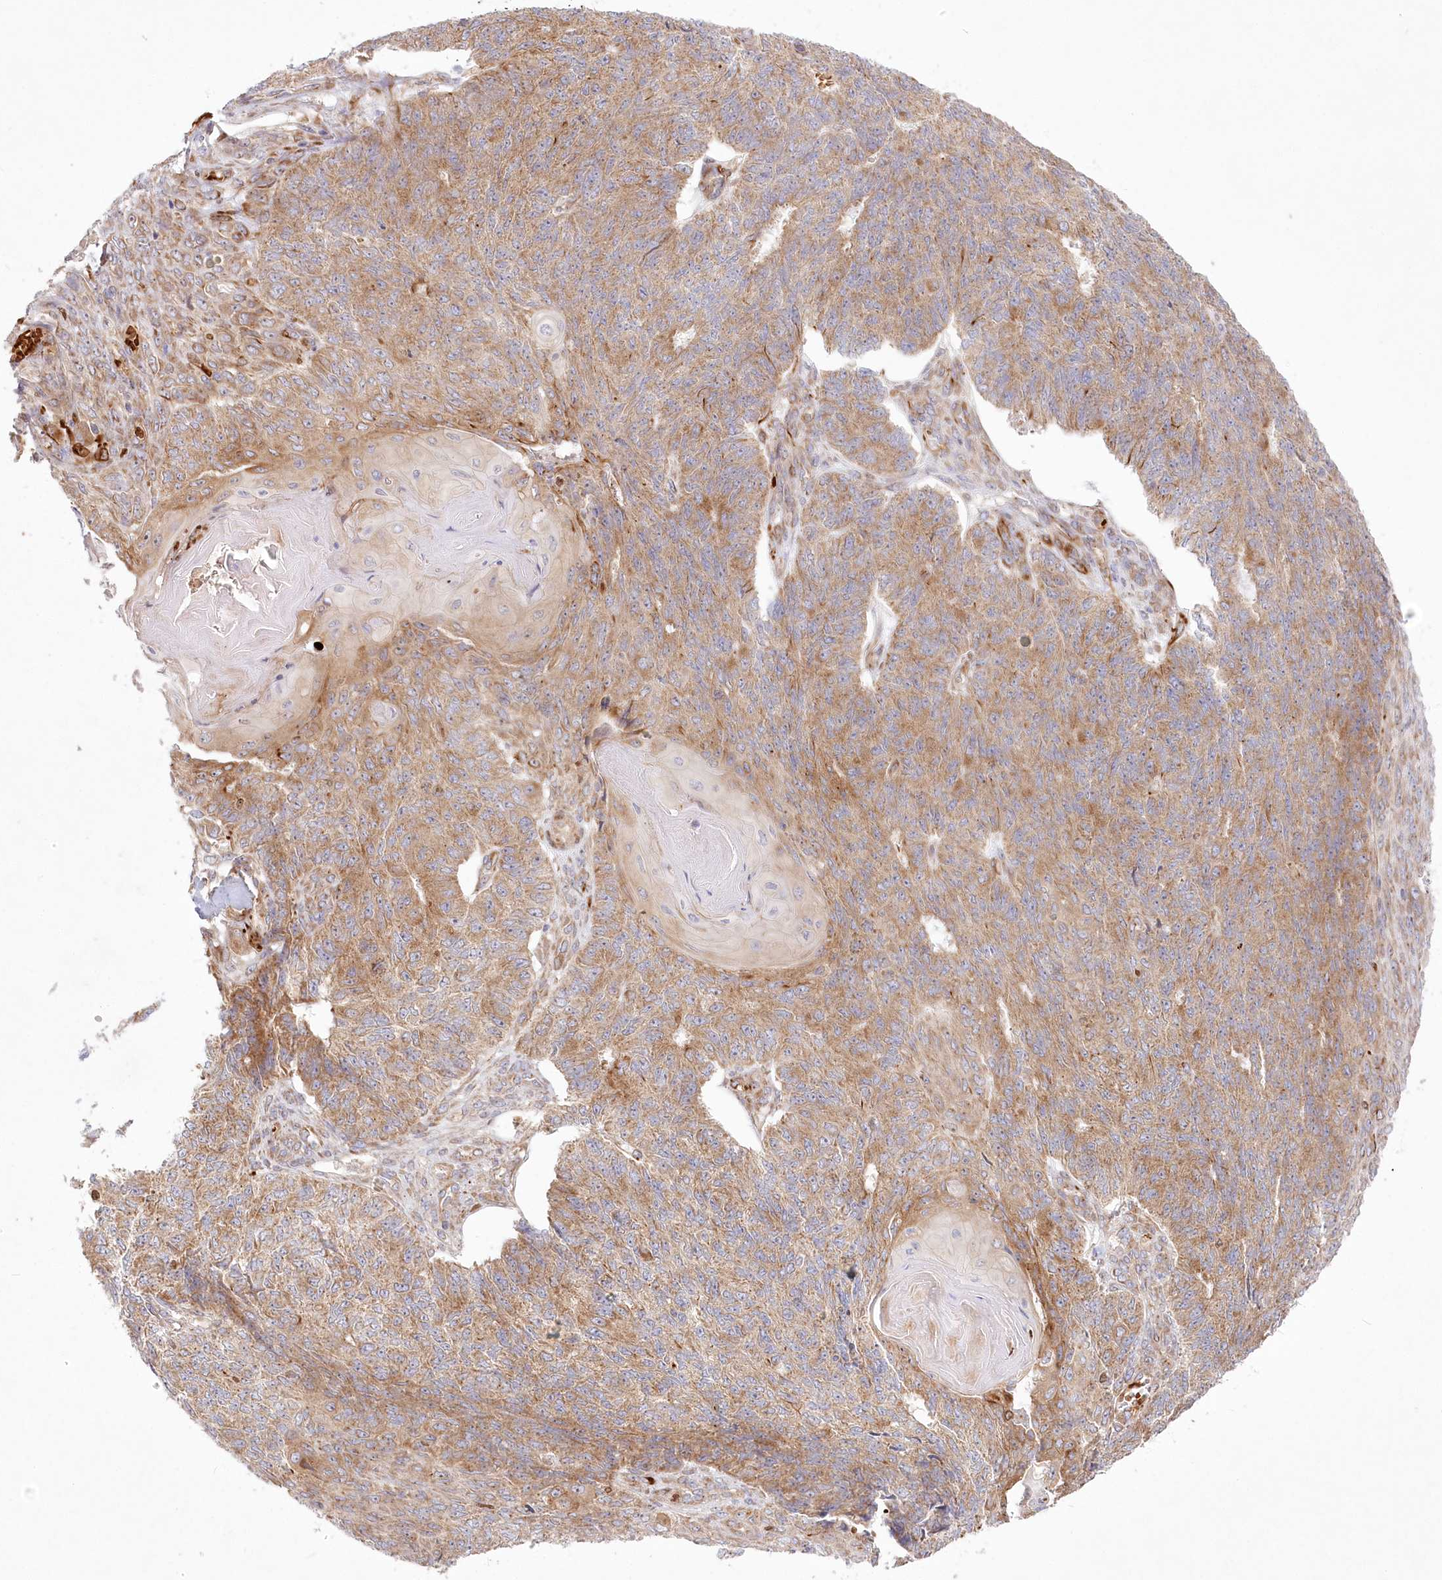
{"staining": {"intensity": "moderate", "quantity": ">75%", "location": "cytoplasmic/membranous"}, "tissue": "endometrial cancer", "cell_type": "Tumor cells", "image_type": "cancer", "snomed": [{"axis": "morphology", "description": "Adenocarcinoma, NOS"}, {"axis": "topography", "description": "Endometrium"}], "caption": "Endometrial cancer tissue shows moderate cytoplasmic/membranous positivity in approximately >75% of tumor cells", "gene": "COMMD3", "patient": {"sex": "female", "age": 32}}